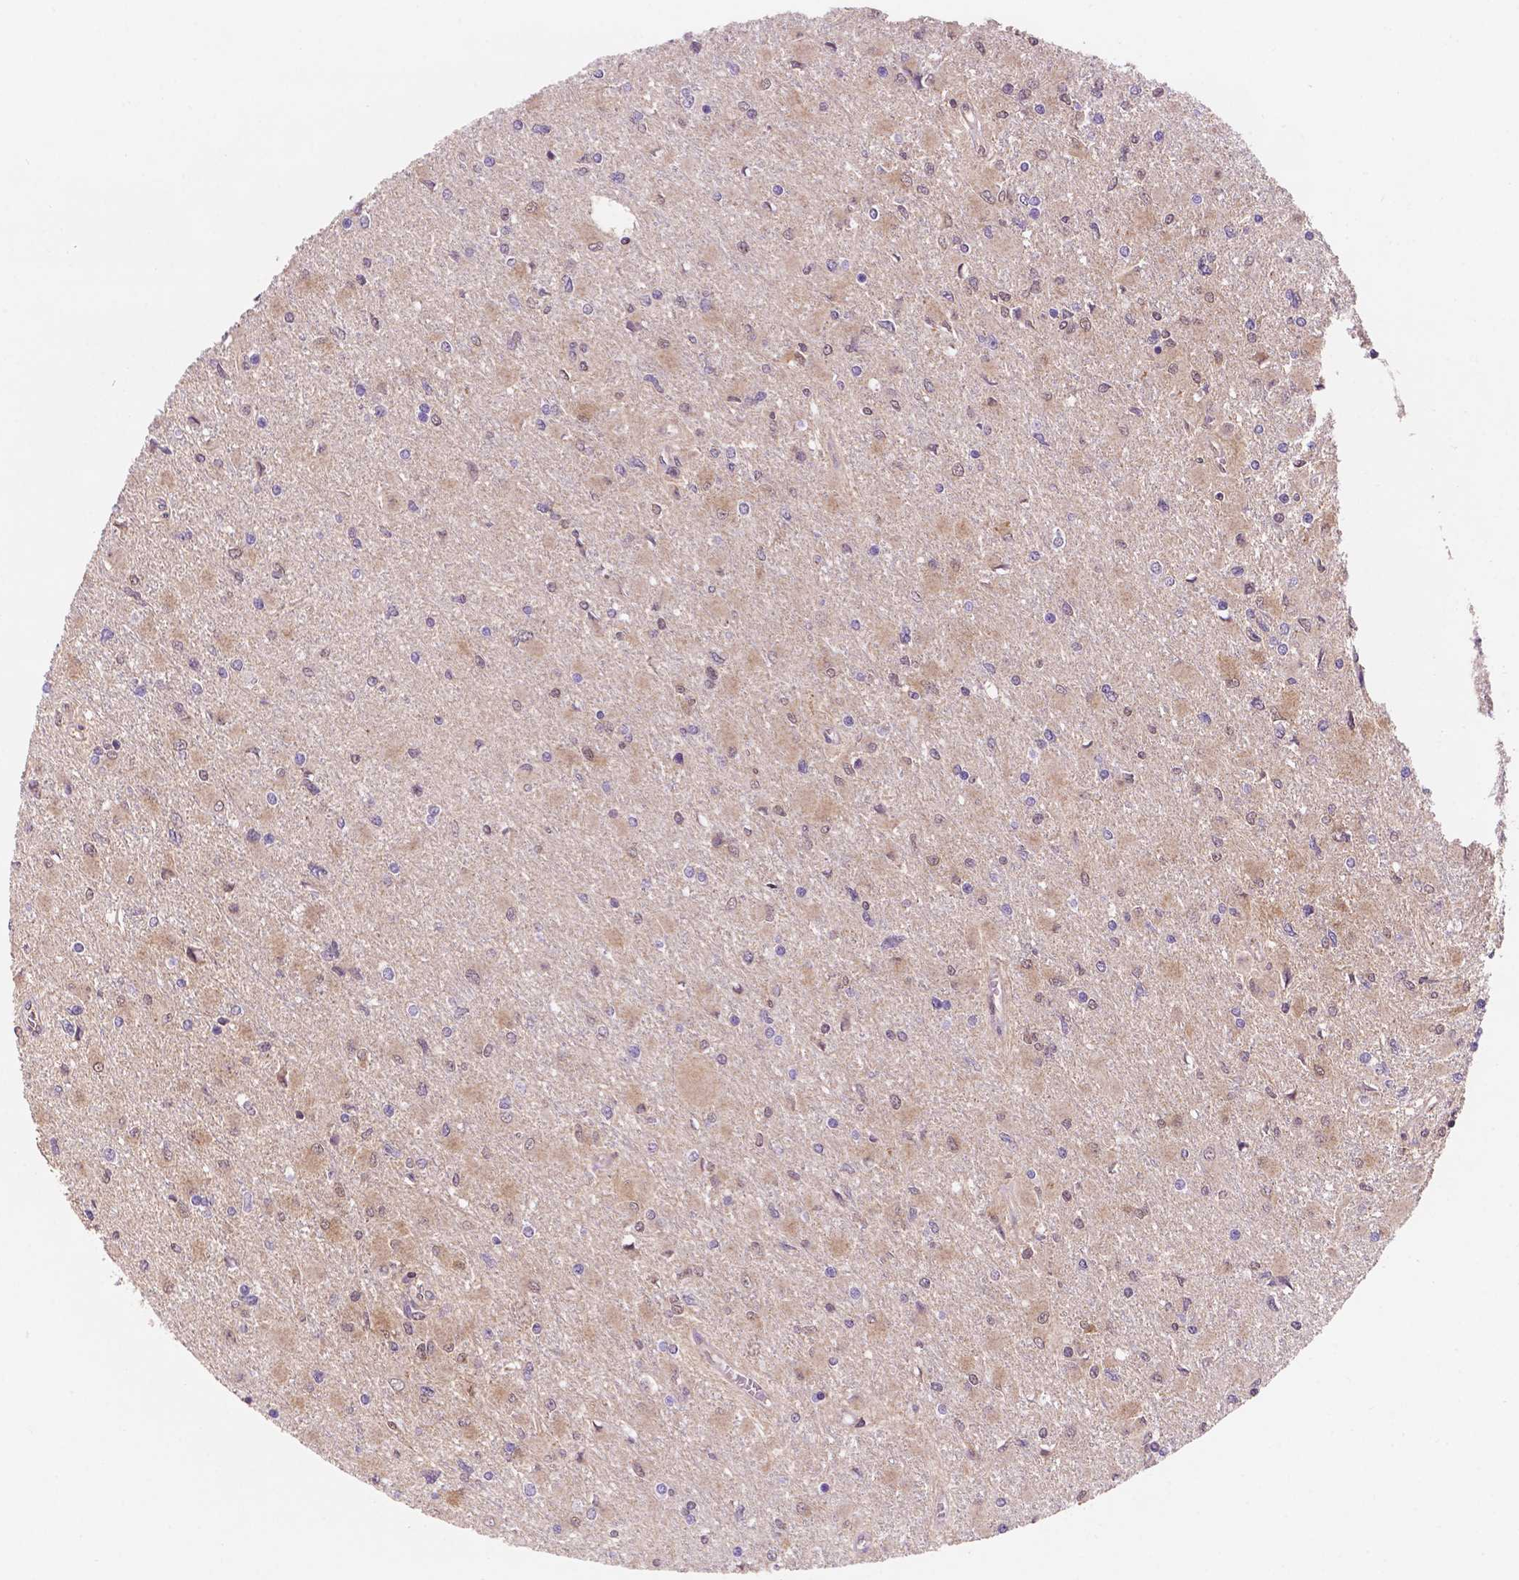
{"staining": {"intensity": "weak", "quantity": "25%-75%", "location": "cytoplasmic/membranous"}, "tissue": "glioma", "cell_type": "Tumor cells", "image_type": "cancer", "snomed": [{"axis": "morphology", "description": "Glioma, malignant, High grade"}, {"axis": "topography", "description": "Cerebral cortex"}], "caption": "A brown stain labels weak cytoplasmic/membranous expression of a protein in human malignant glioma (high-grade) tumor cells.", "gene": "UBE2L6", "patient": {"sex": "female", "age": 36}}